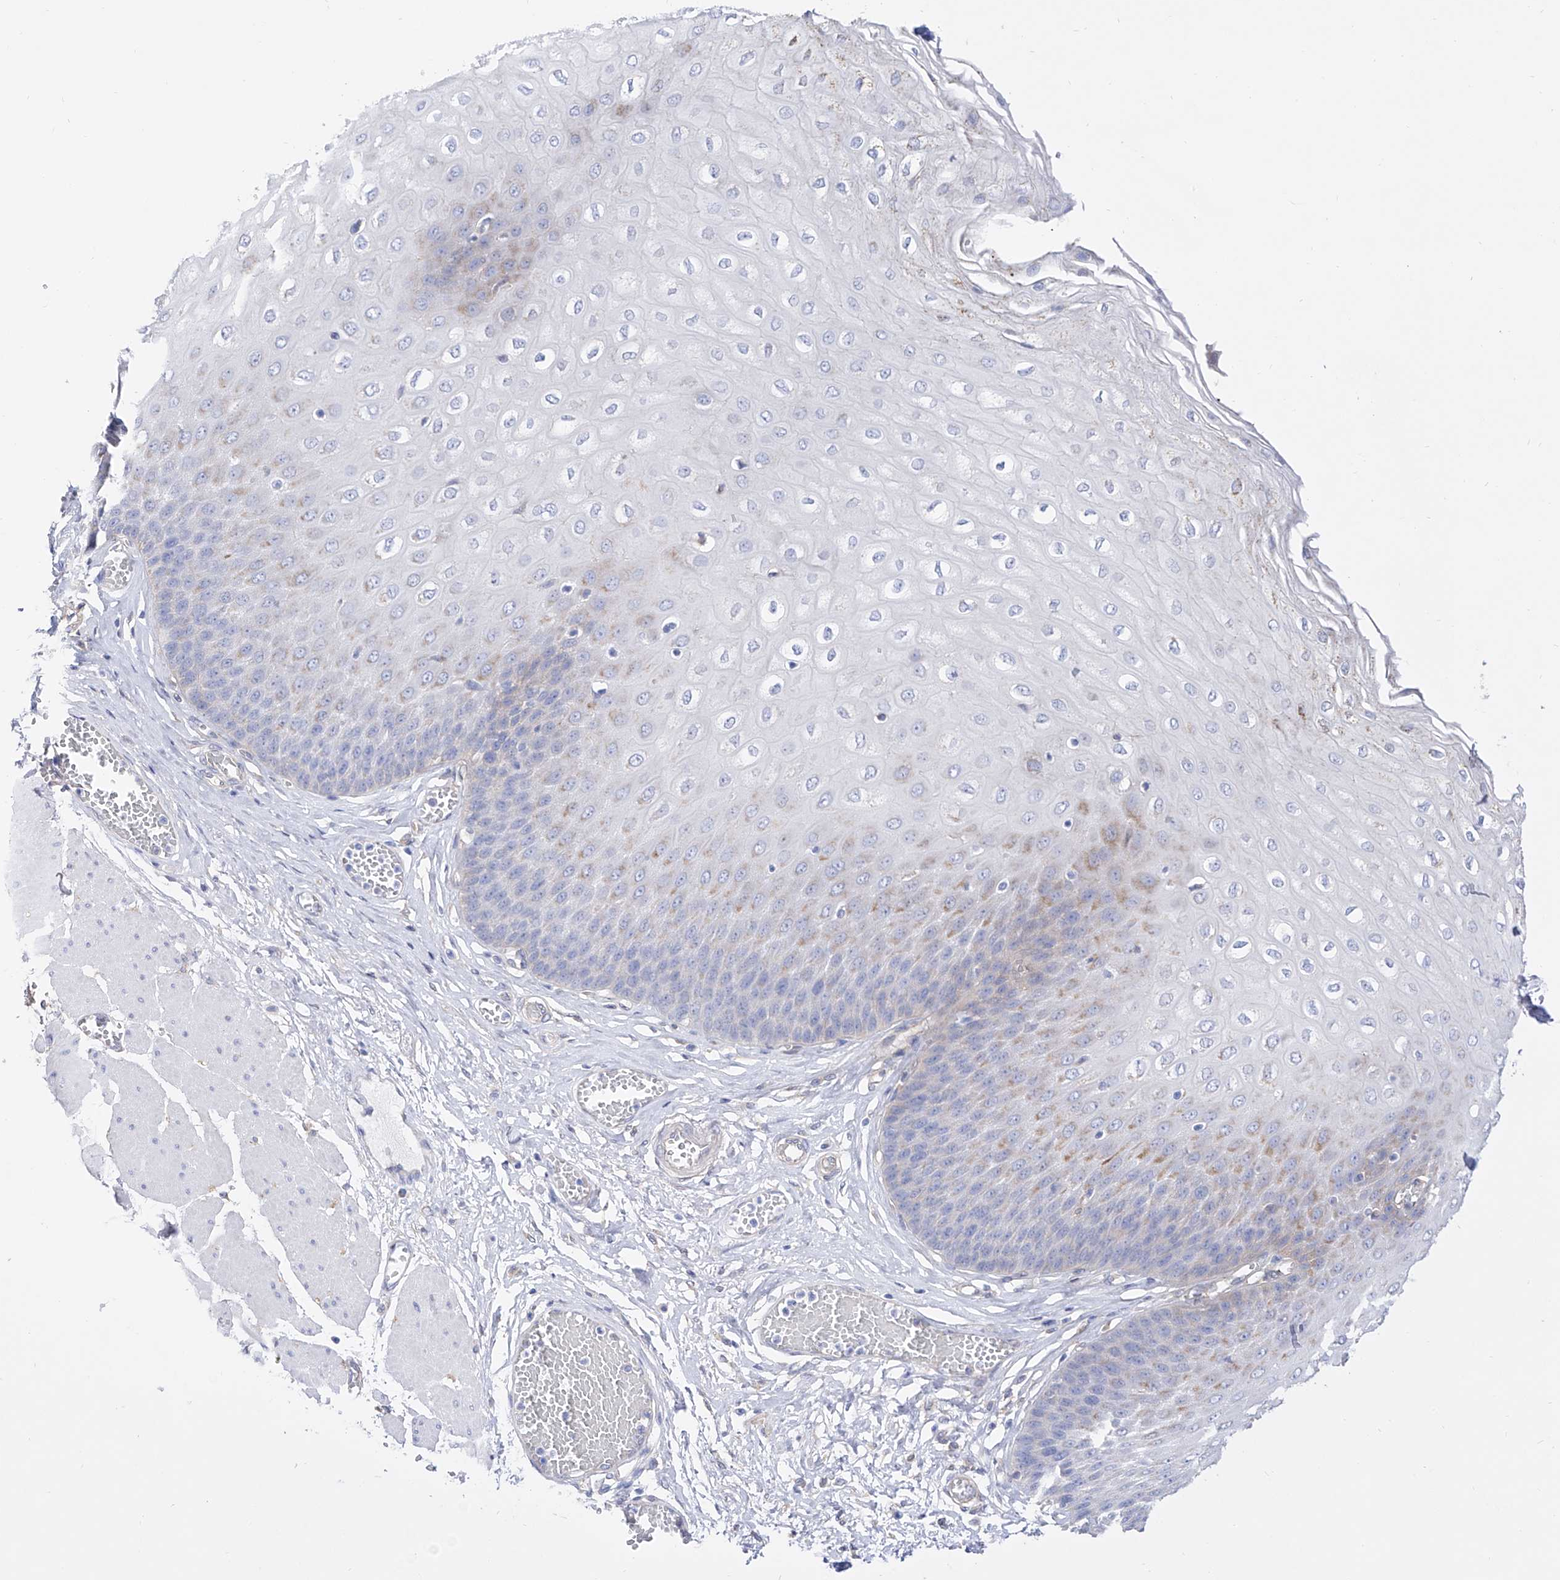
{"staining": {"intensity": "weak", "quantity": "<25%", "location": "cytoplasmic/membranous"}, "tissue": "esophagus", "cell_type": "Squamous epithelial cells", "image_type": "normal", "snomed": [{"axis": "morphology", "description": "Normal tissue, NOS"}, {"axis": "topography", "description": "Esophagus"}], "caption": "Immunohistochemical staining of unremarkable human esophagus displays no significant expression in squamous epithelial cells.", "gene": "ZNF653", "patient": {"sex": "male", "age": 60}}